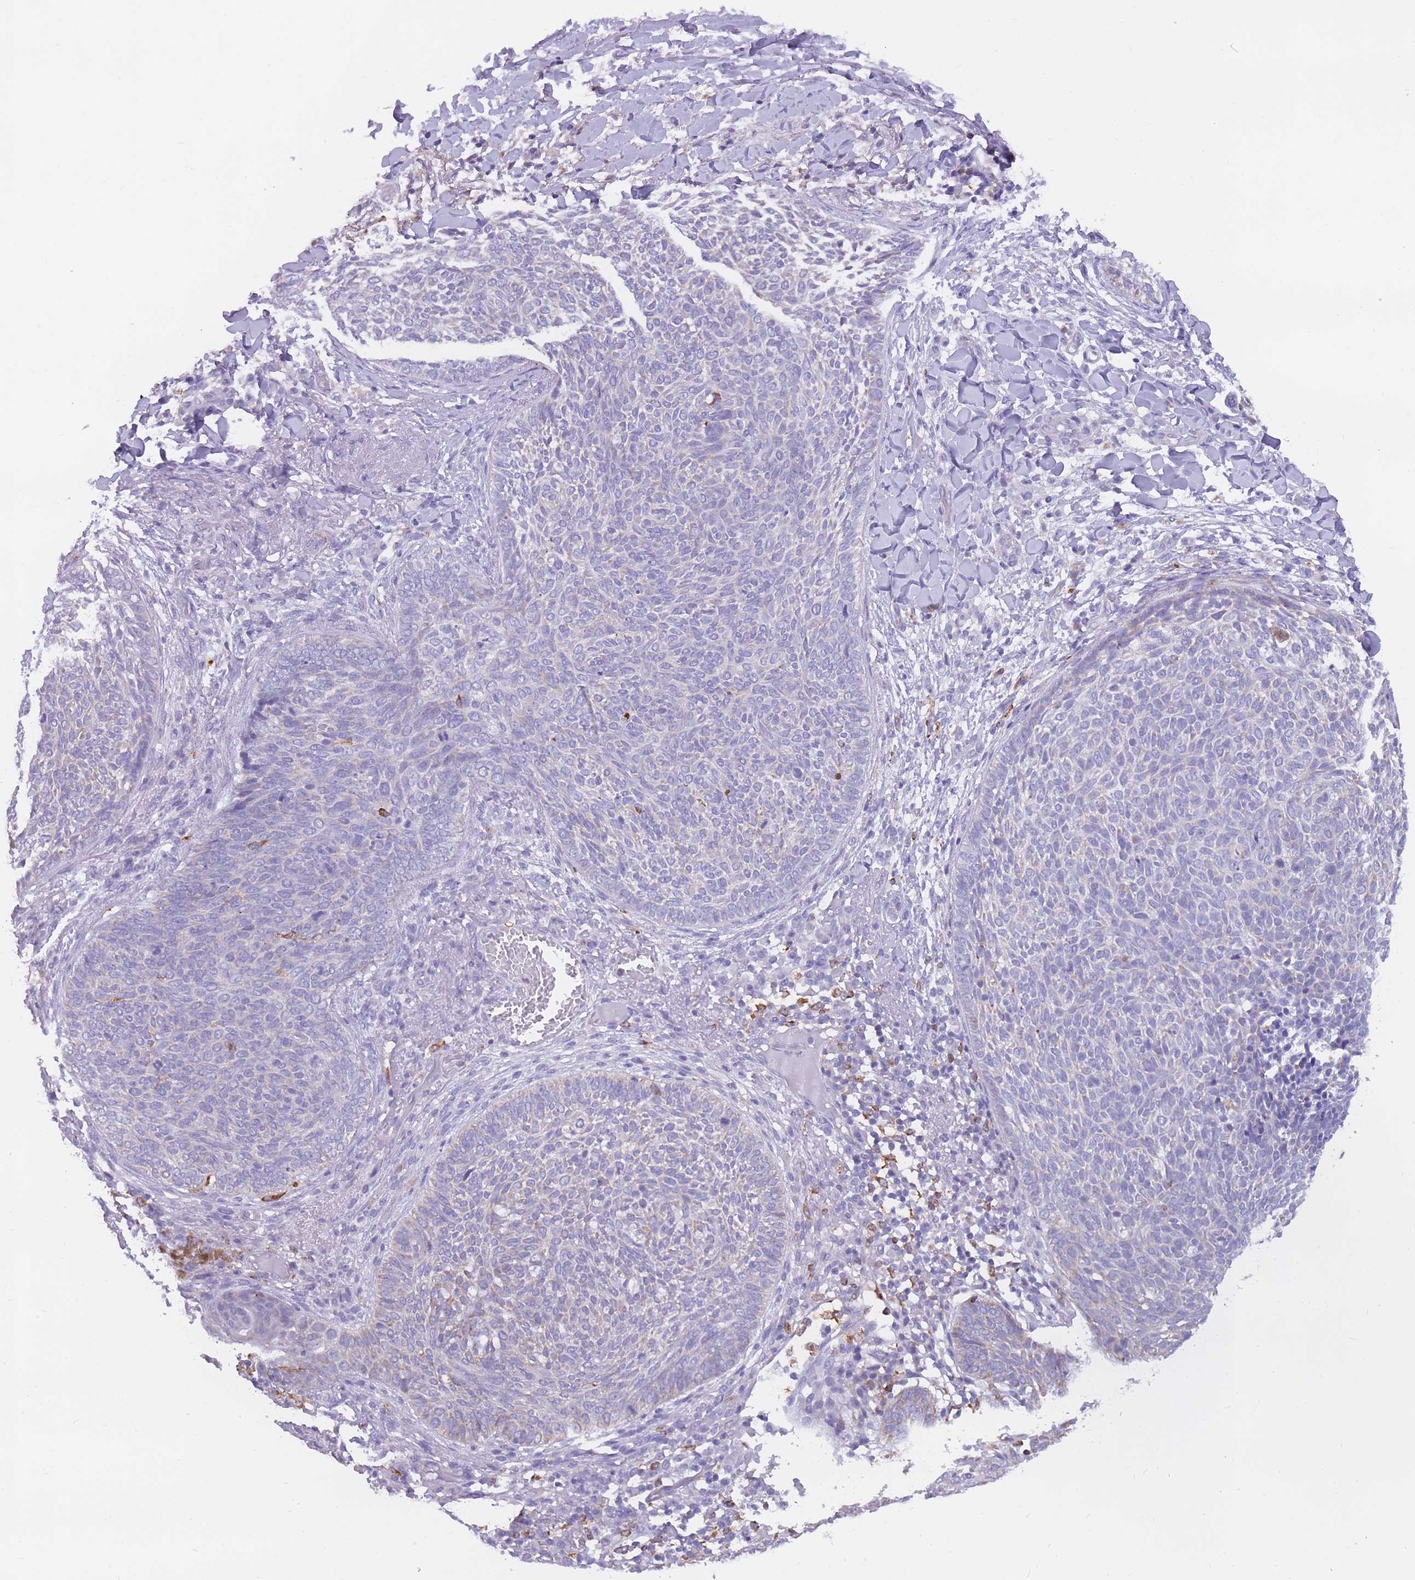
{"staining": {"intensity": "negative", "quantity": "none", "location": "none"}, "tissue": "skin cancer", "cell_type": "Tumor cells", "image_type": "cancer", "snomed": [{"axis": "morphology", "description": "Basal cell carcinoma"}, {"axis": "topography", "description": "Skin"}], "caption": "A micrograph of human skin basal cell carcinoma is negative for staining in tumor cells. (DAB (3,3'-diaminobenzidine) IHC with hematoxylin counter stain).", "gene": "ZNF662", "patient": {"sex": "male", "age": 85}}